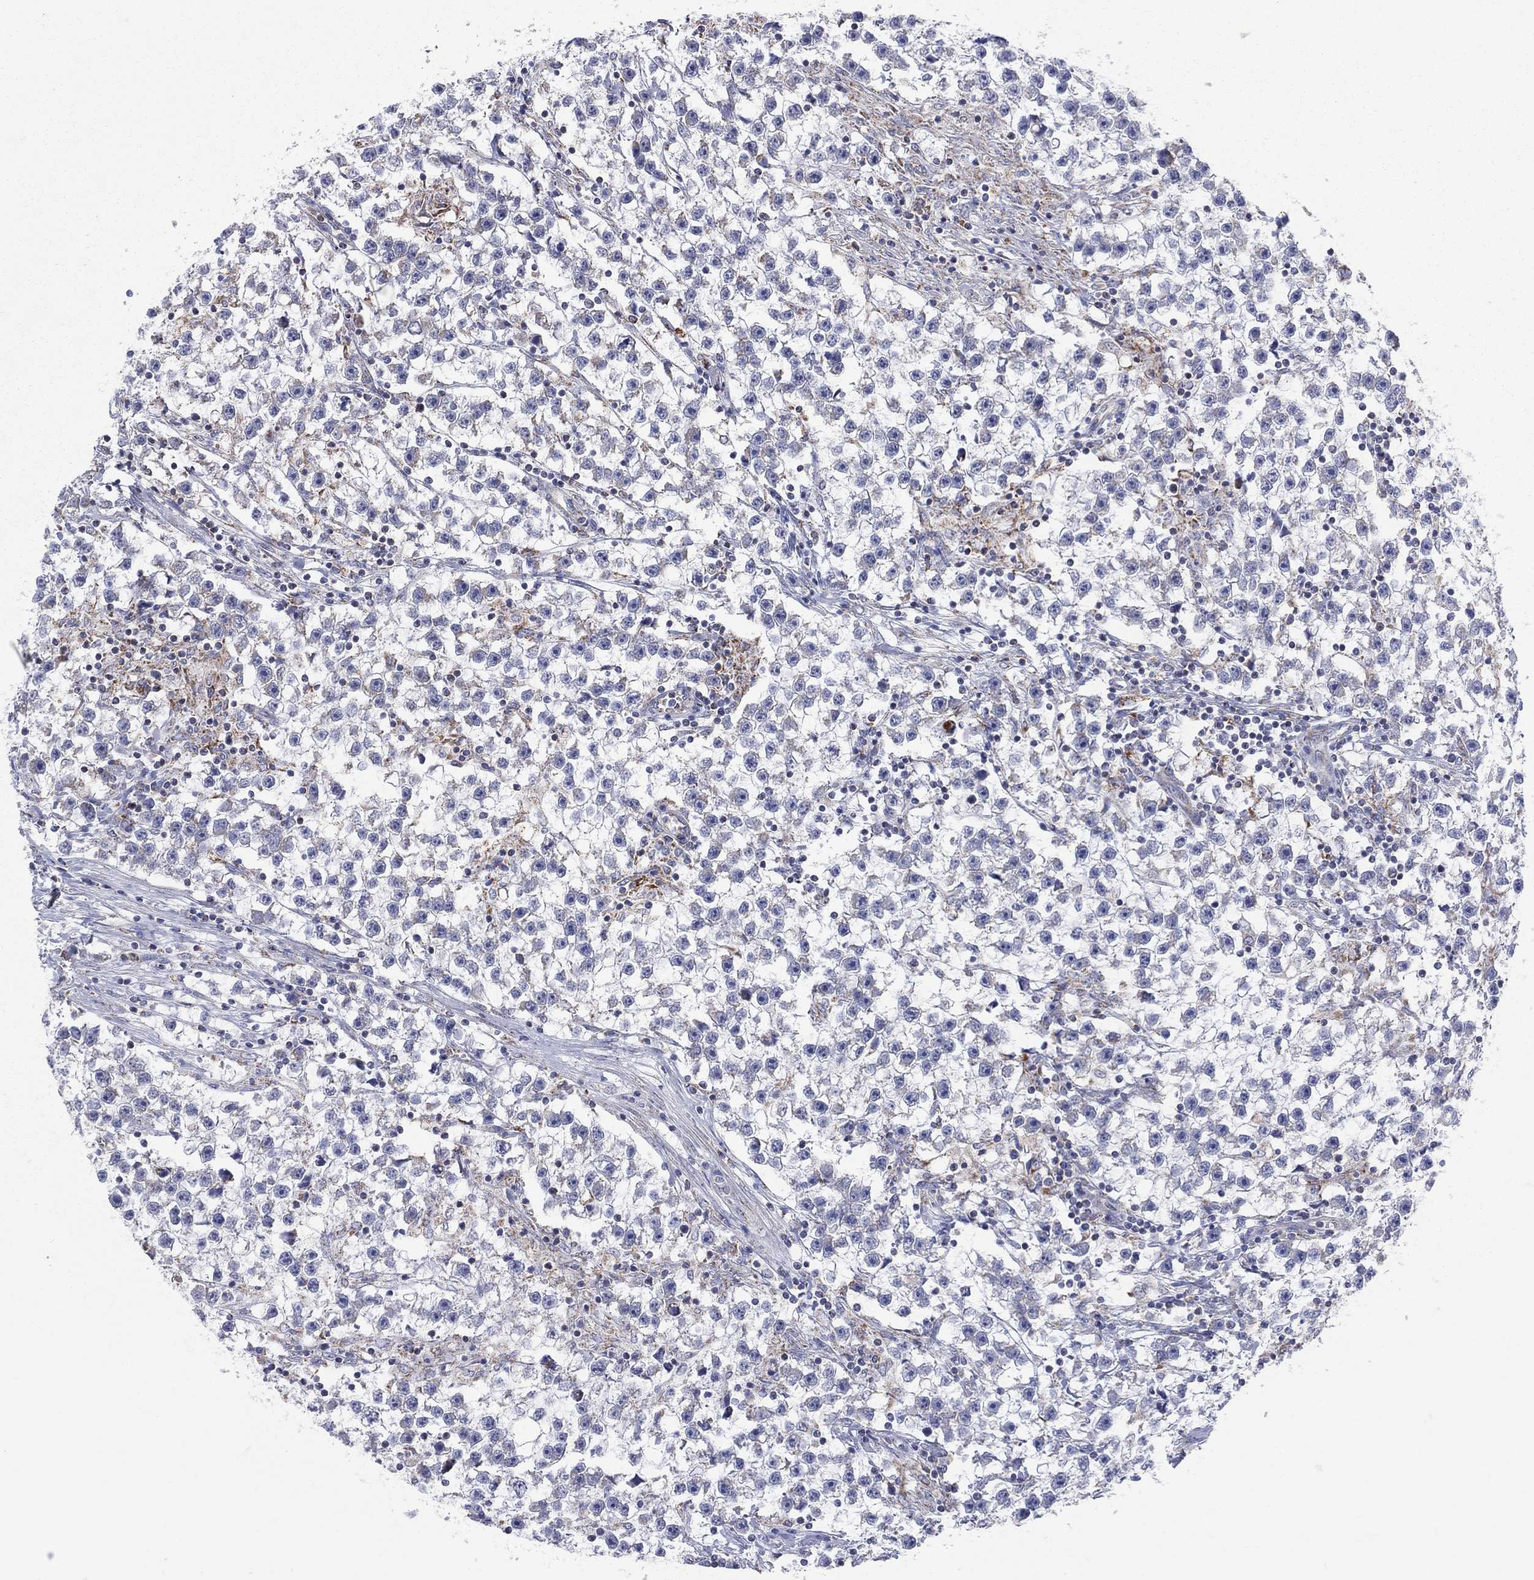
{"staining": {"intensity": "negative", "quantity": "none", "location": "none"}, "tissue": "testis cancer", "cell_type": "Tumor cells", "image_type": "cancer", "snomed": [{"axis": "morphology", "description": "Seminoma, NOS"}, {"axis": "topography", "description": "Testis"}], "caption": "This is an immunohistochemistry image of seminoma (testis). There is no expression in tumor cells.", "gene": "KISS1R", "patient": {"sex": "male", "age": 59}}